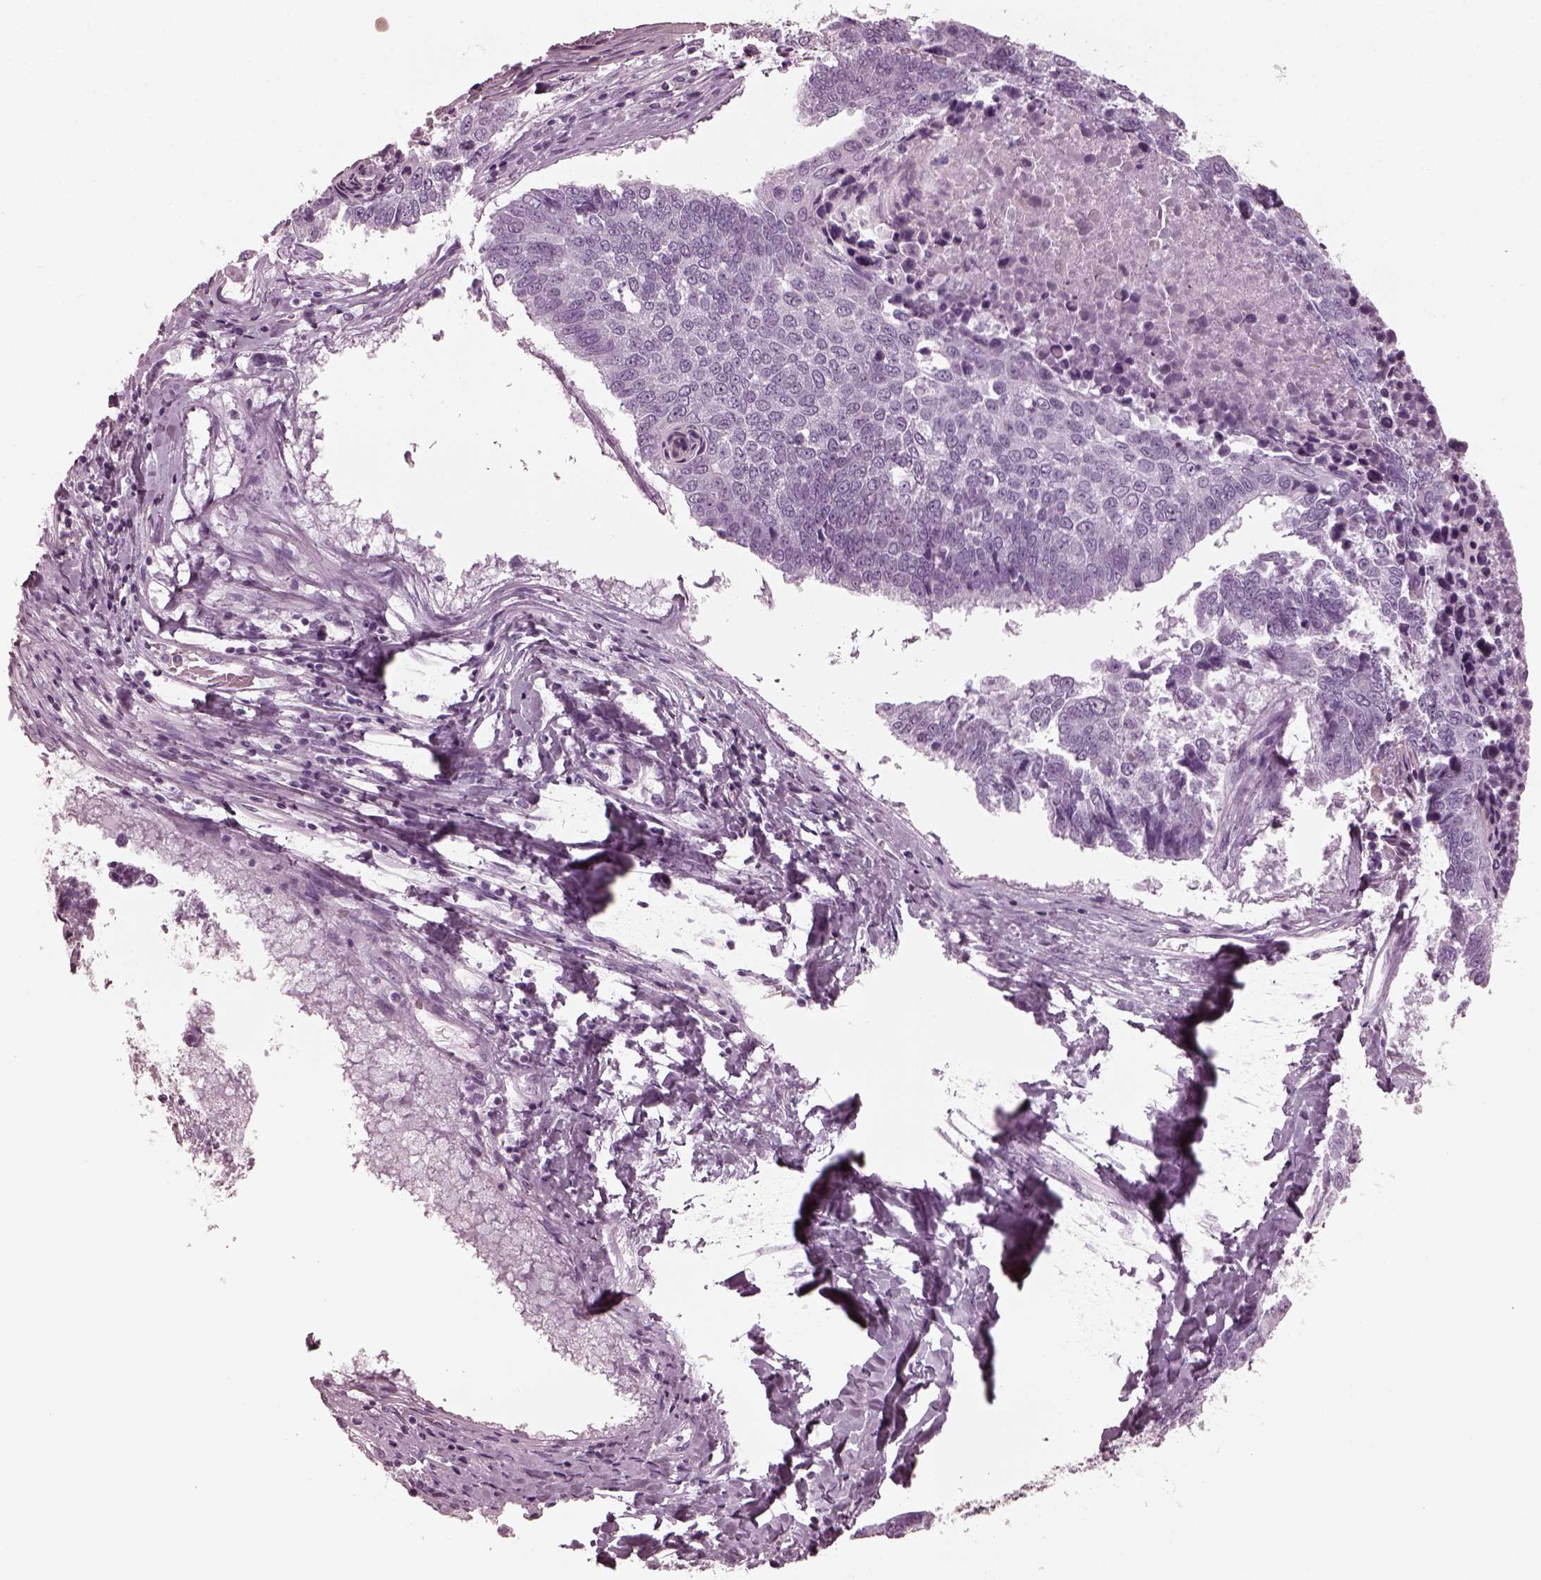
{"staining": {"intensity": "negative", "quantity": "none", "location": "none"}, "tissue": "lung cancer", "cell_type": "Tumor cells", "image_type": "cancer", "snomed": [{"axis": "morphology", "description": "Squamous cell carcinoma, NOS"}, {"axis": "topography", "description": "Lung"}], "caption": "High power microscopy photomicrograph of an immunohistochemistry image of squamous cell carcinoma (lung), revealing no significant staining in tumor cells.", "gene": "GRM6", "patient": {"sex": "male", "age": 73}}